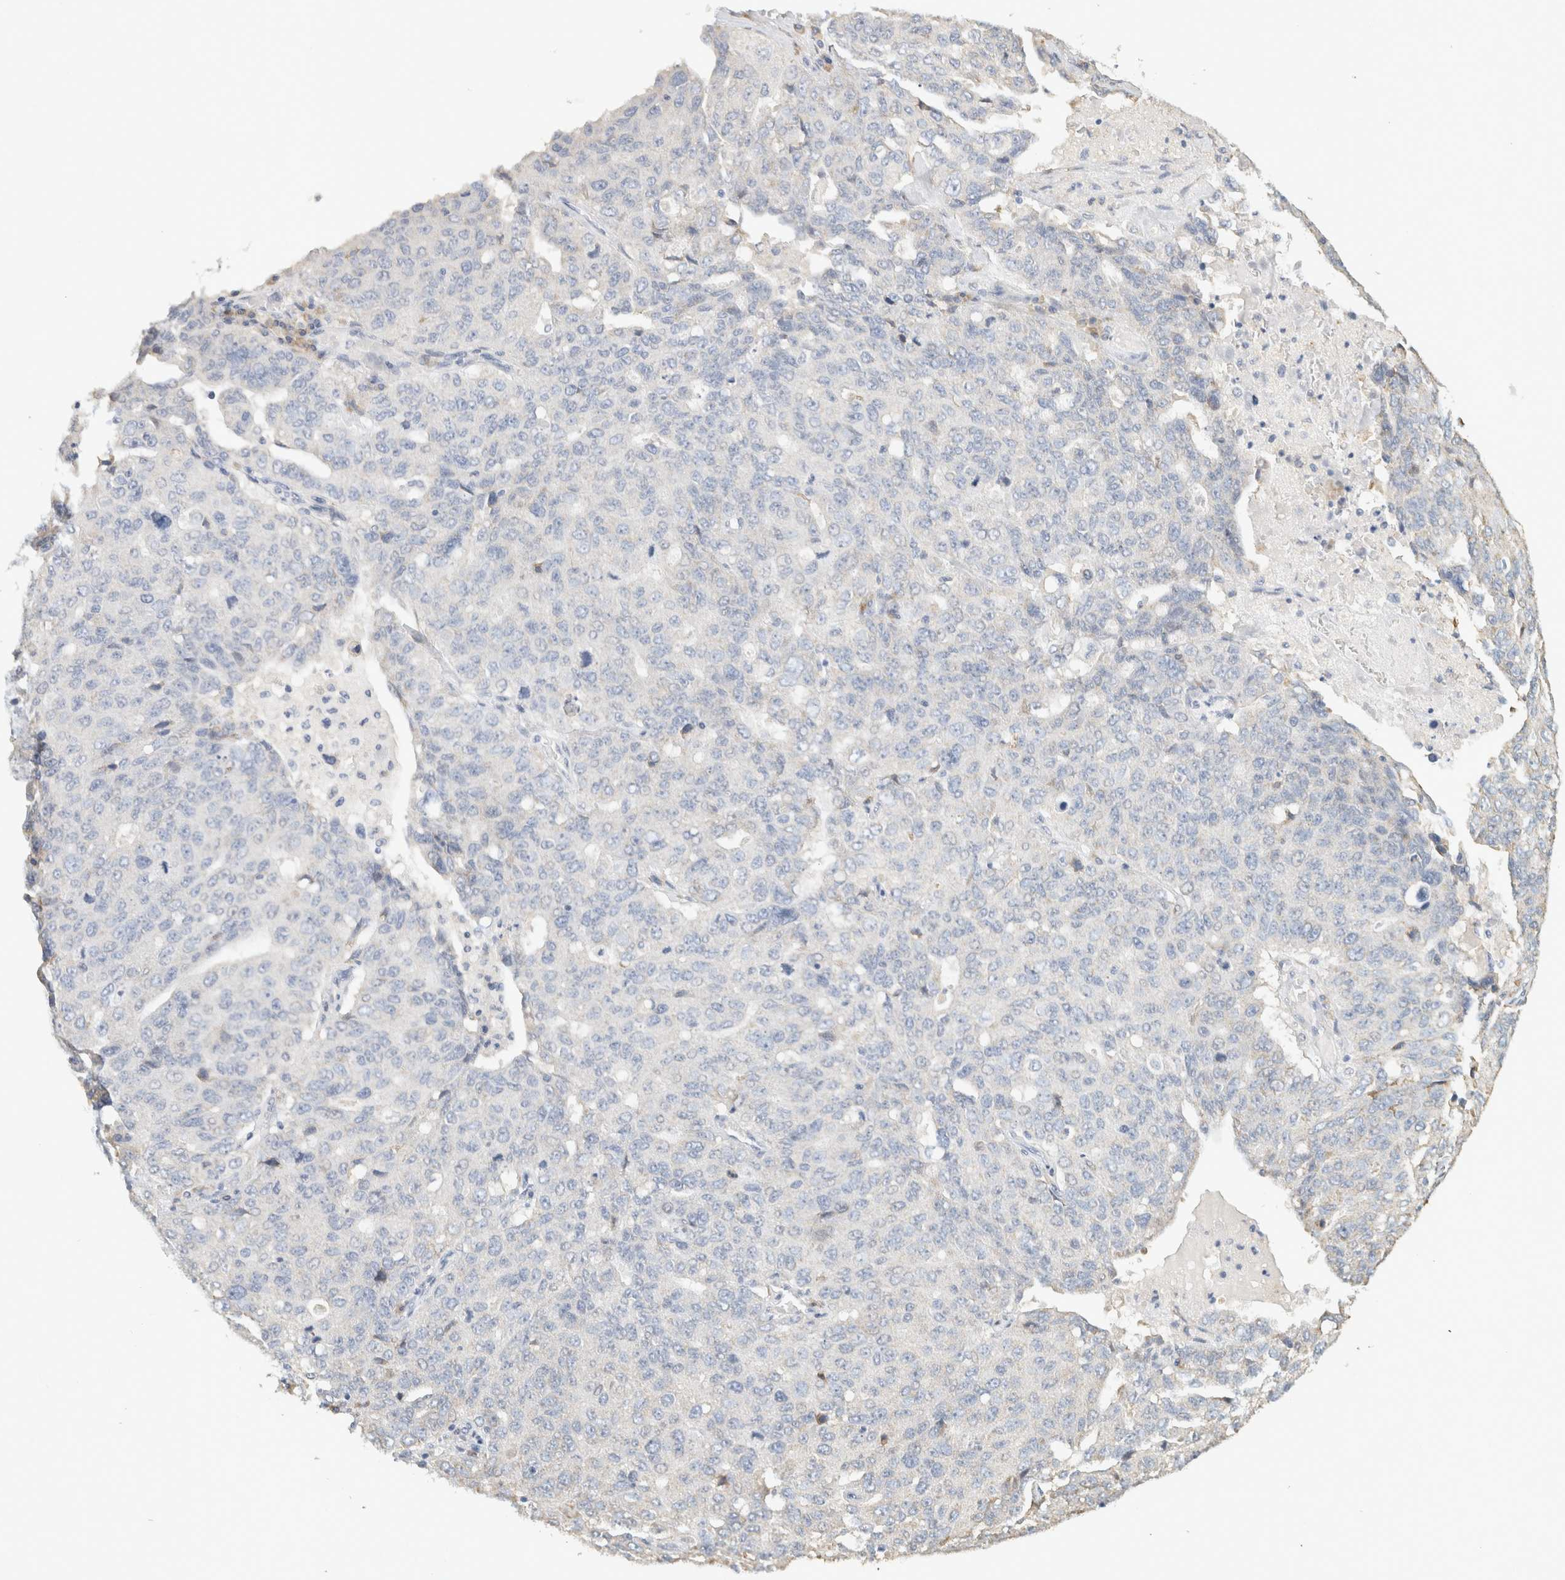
{"staining": {"intensity": "negative", "quantity": "none", "location": "none"}, "tissue": "ovarian cancer", "cell_type": "Tumor cells", "image_type": "cancer", "snomed": [{"axis": "morphology", "description": "Carcinoma, endometroid"}, {"axis": "topography", "description": "Ovary"}], "caption": "Tumor cells show no significant positivity in ovarian endometroid carcinoma. (DAB immunohistochemistry (IHC), high magnification).", "gene": "NEFM", "patient": {"sex": "female", "age": 62}}